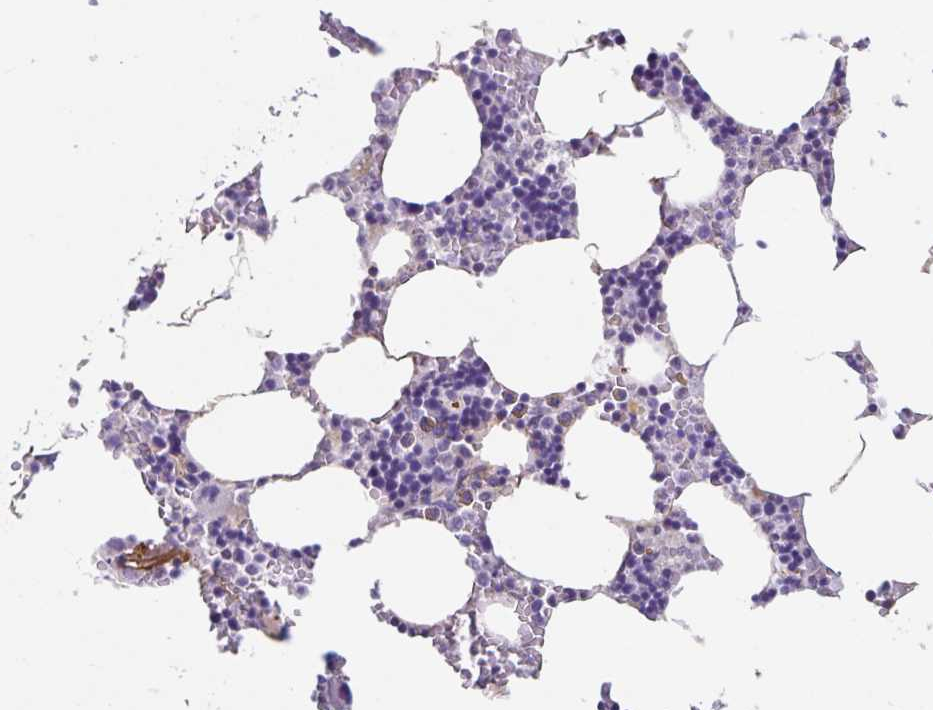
{"staining": {"intensity": "negative", "quantity": "none", "location": "none"}, "tissue": "bone marrow", "cell_type": "Hematopoietic cells", "image_type": "normal", "snomed": [{"axis": "morphology", "description": "Normal tissue, NOS"}, {"axis": "topography", "description": "Bone marrow"}], "caption": "Immunohistochemistry of normal bone marrow exhibits no expression in hematopoietic cells.", "gene": "SYNM", "patient": {"sex": "male", "age": 54}}